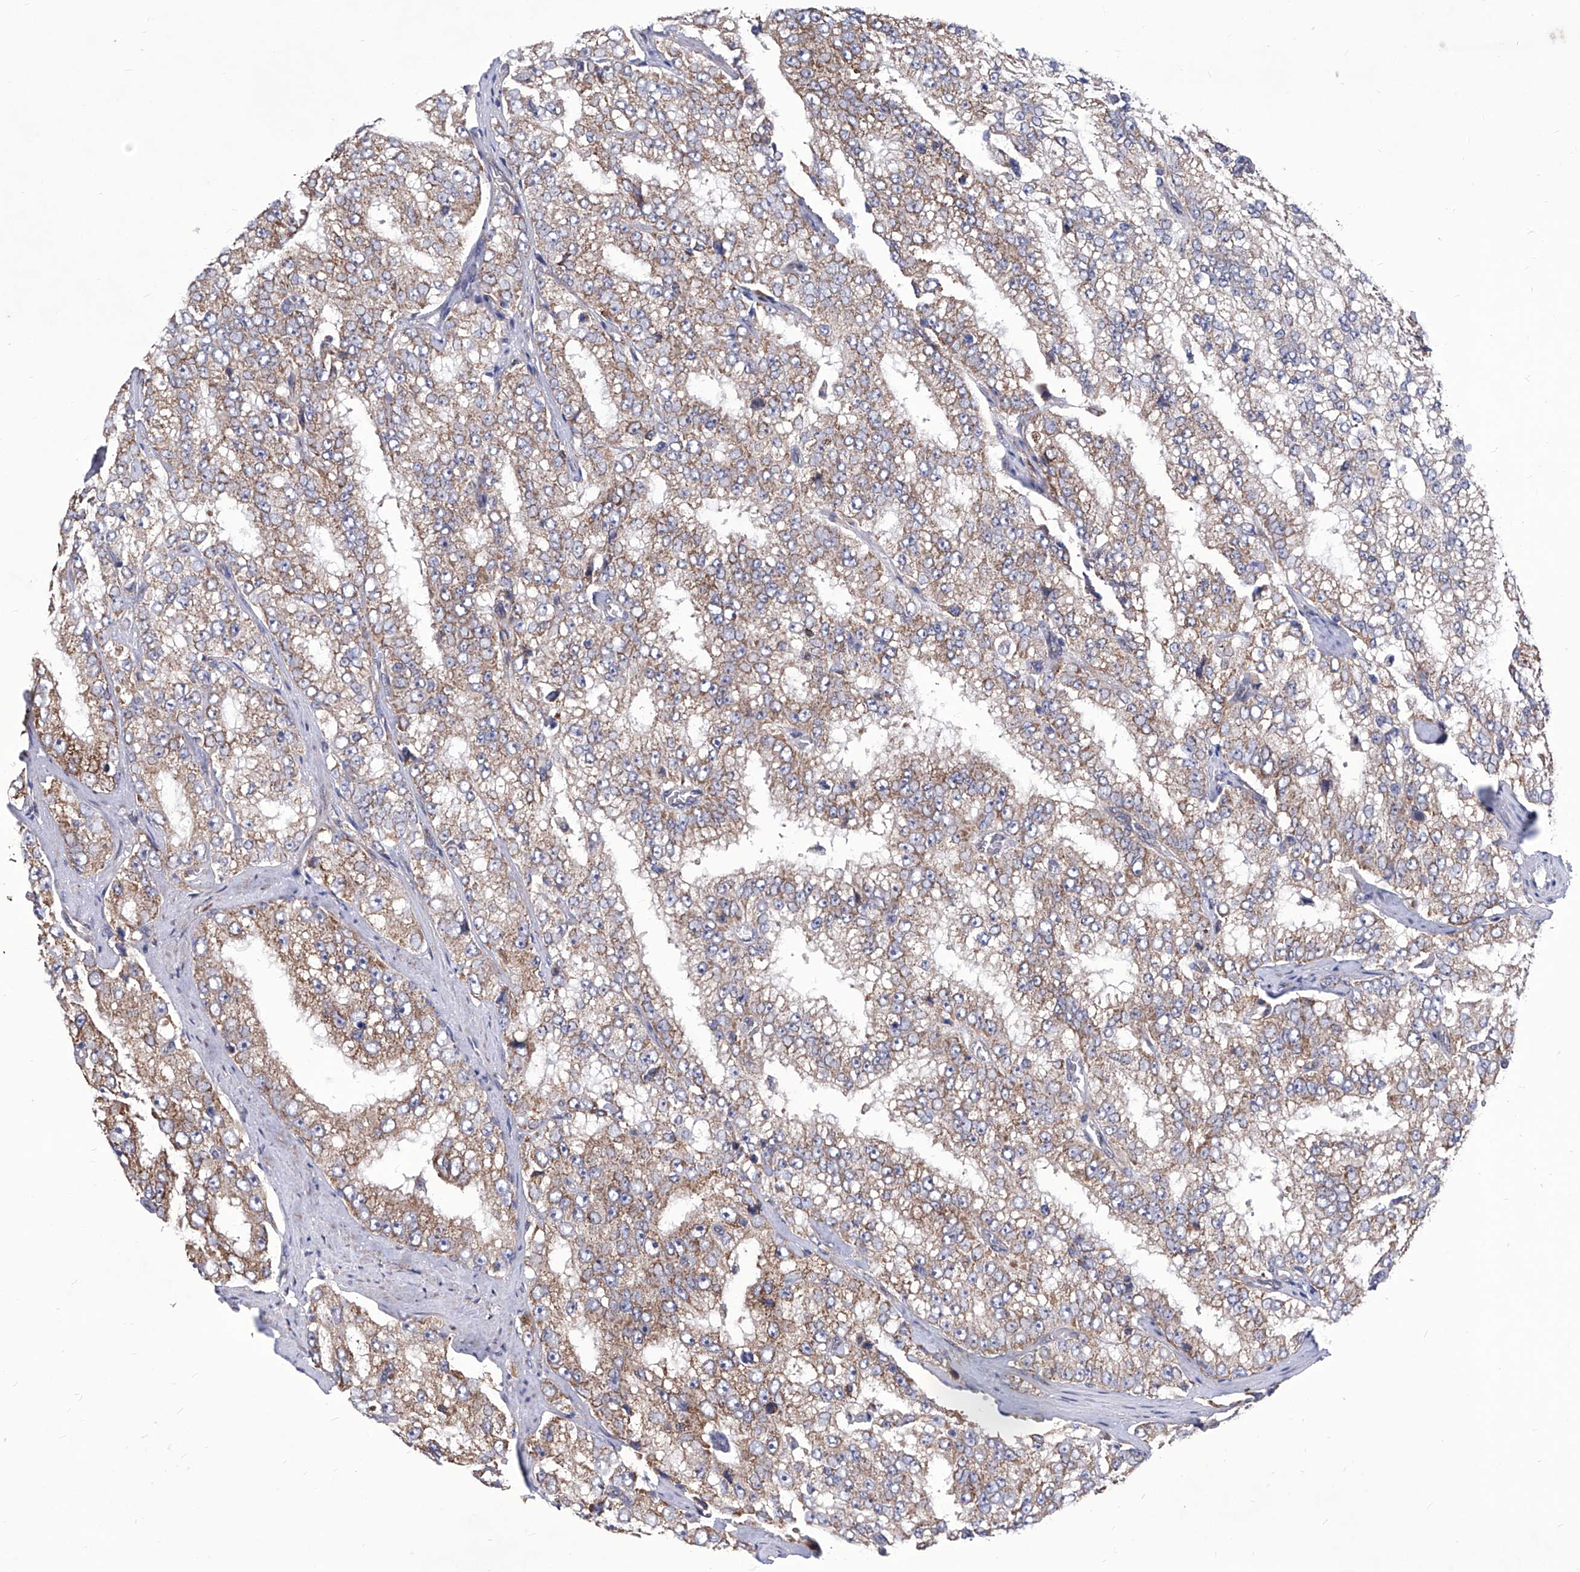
{"staining": {"intensity": "moderate", "quantity": "25%-75%", "location": "cytoplasmic/membranous"}, "tissue": "prostate cancer", "cell_type": "Tumor cells", "image_type": "cancer", "snomed": [{"axis": "morphology", "description": "Adenocarcinoma, High grade"}, {"axis": "topography", "description": "Prostate"}], "caption": "Immunohistochemical staining of human prostate adenocarcinoma (high-grade) displays moderate cytoplasmic/membranous protein positivity in approximately 25%-75% of tumor cells. (DAB = brown stain, brightfield microscopy at high magnification).", "gene": "KTI12", "patient": {"sex": "male", "age": 58}}